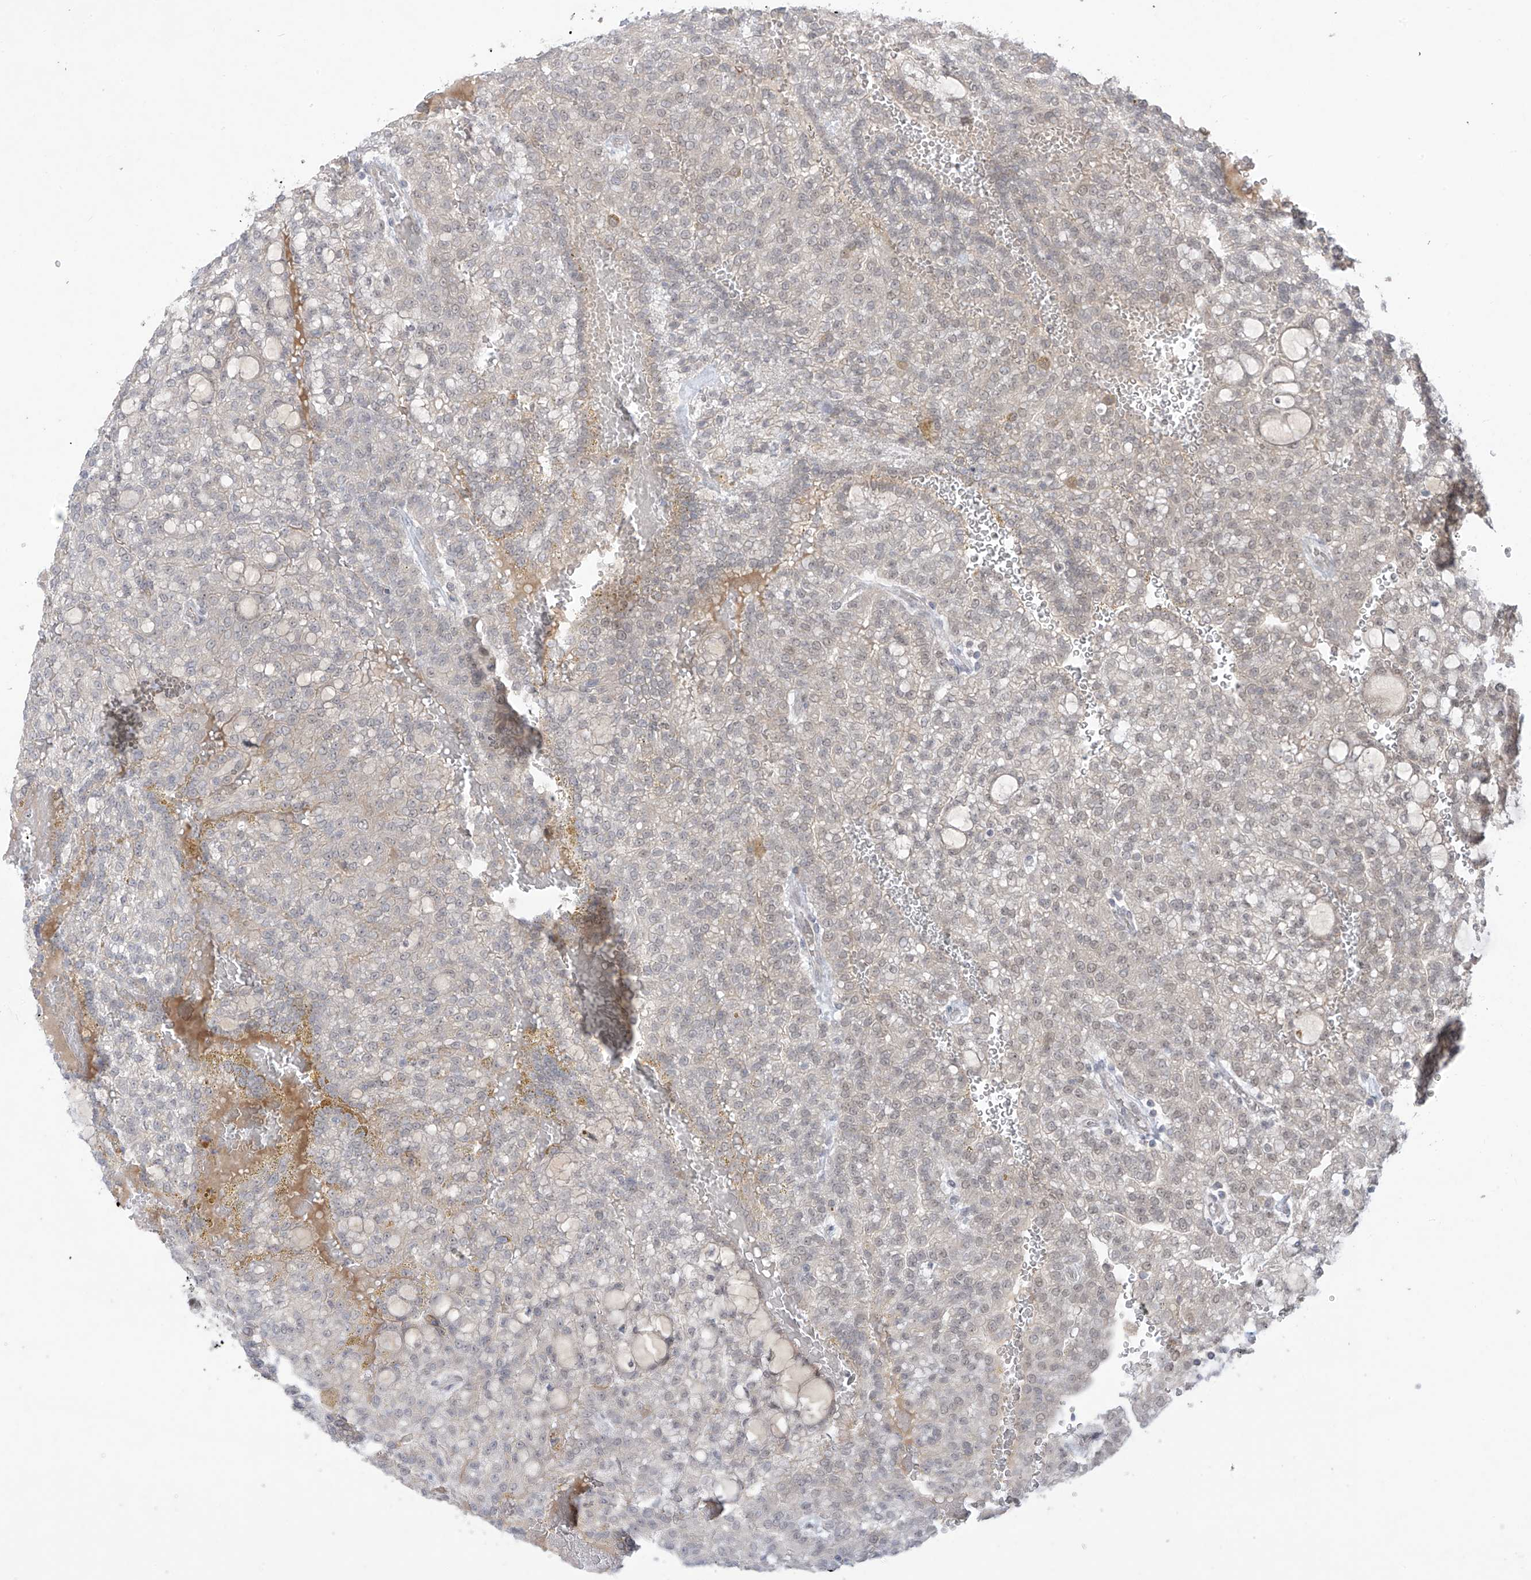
{"staining": {"intensity": "weak", "quantity": "<25%", "location": "nuclear"}, "tissue": "renal cancer", "cell_type": "Tumor cells", "image_type": "cancer", "snomed": [{"axis": "morphology", "description": "Adenocarcinoma, NOS"}, {"axis": "topography", "description": "Kidney"}], "caption": "Adenocarcinoma (renal) was stained to show a protein in brown. There is no significant positivity in tumor cells.", "gene": "OGT", "patient": {"sex": "male", "age": 63}}